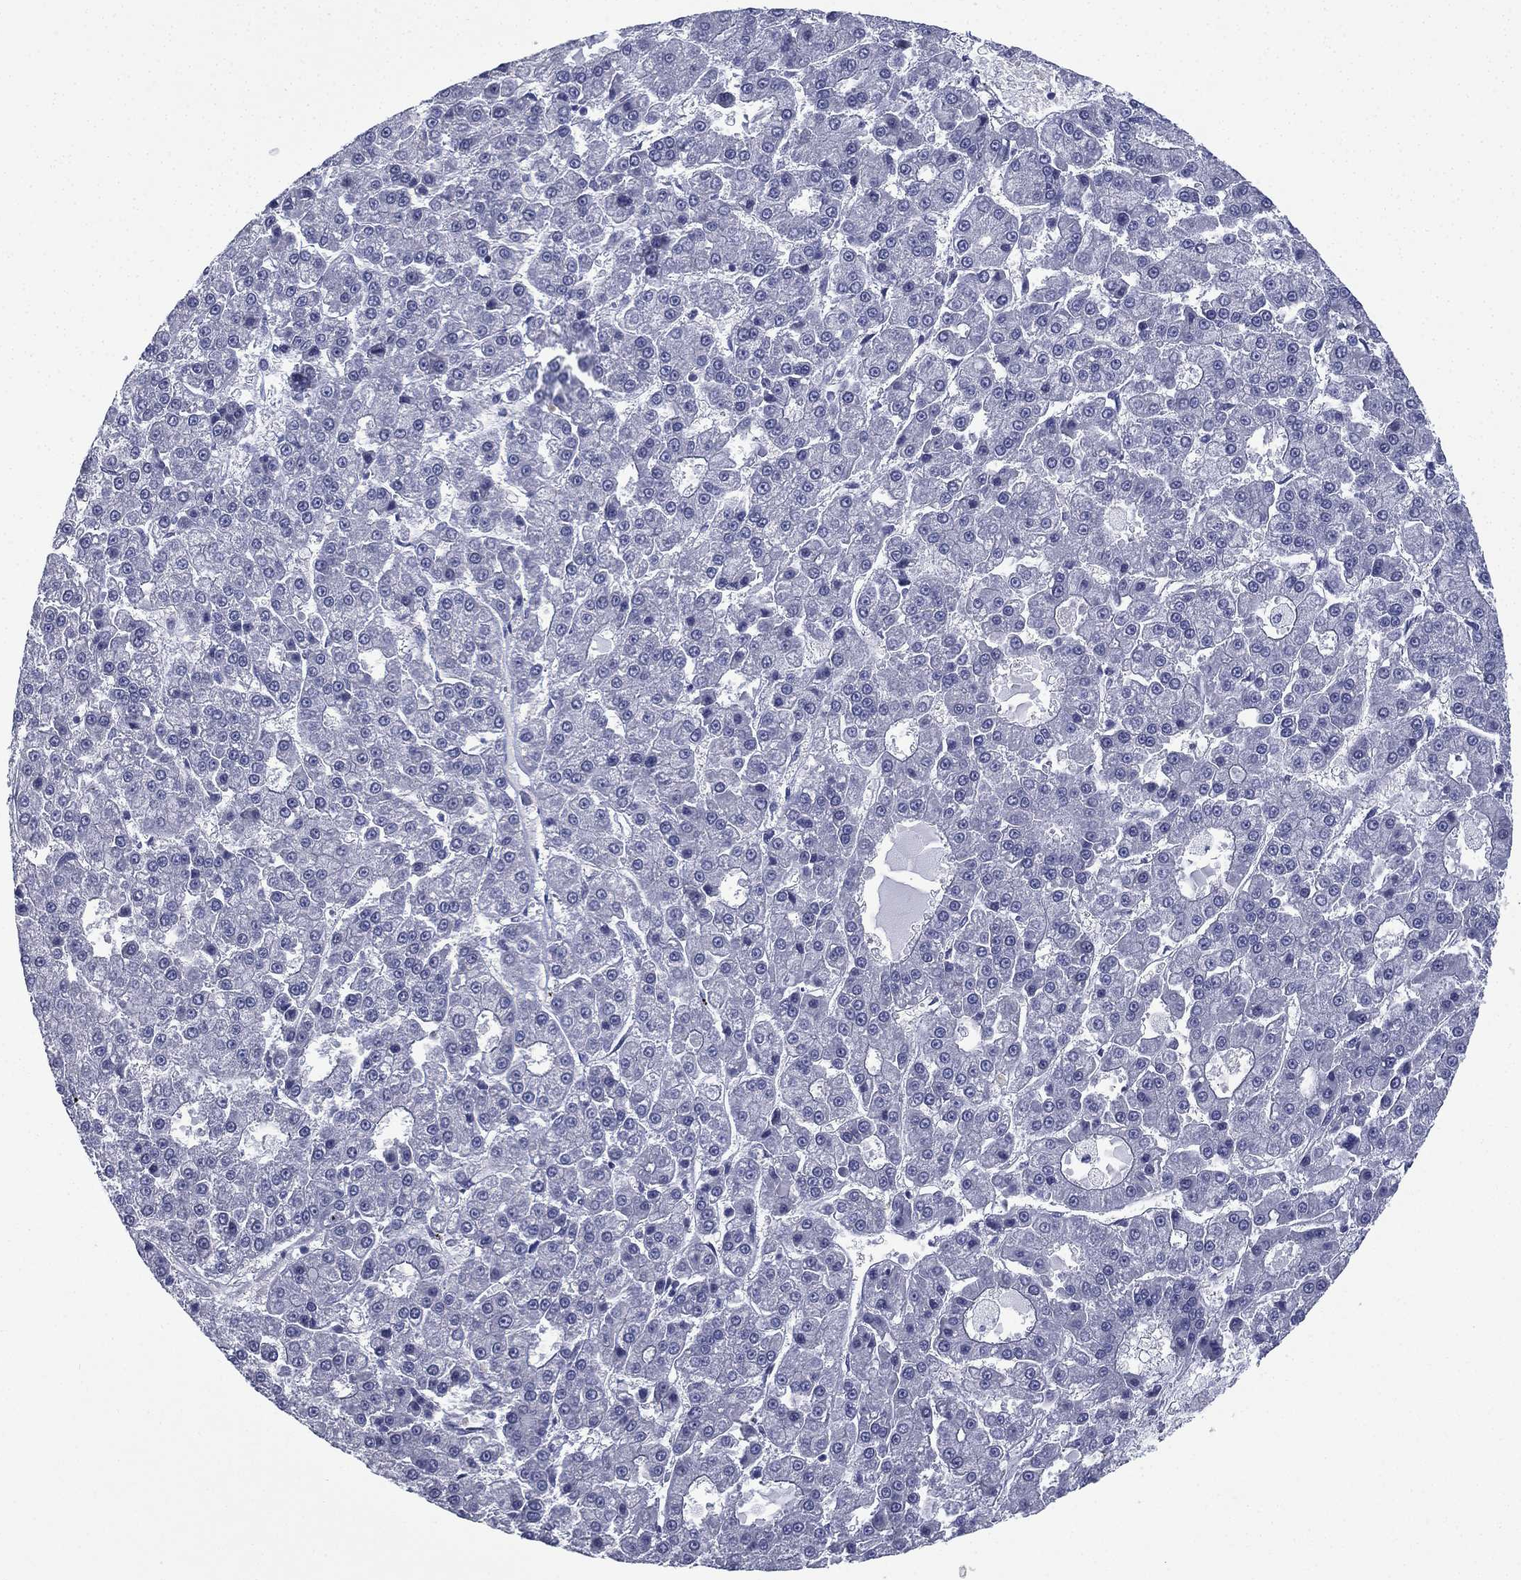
{"staining": {"intensity": "negative", "quantity": "none", "location": "none"}, "tissue": "liver cancer", "cell_type": "Tumor cells", "image_type": "cancer", "snomed": [{"axis": "morphology", "description": "Carcinoma, Hepatocellular, NOS"}, {"axis": "topography", "description": "Liver"}], "caption": "Immunohistochemistry of human hepatocellular carcinoma (liver) exhibits no staining in tumor cells. The staining was performed using DAB (3,3'-diaminobenzidine) to visualize the protein expression in brown, while the nuclei were stained in blue with hematoxylin (Magnification: 20x).", "gene": "FARSA", "patient": {"sex": "male", "age": 70}}